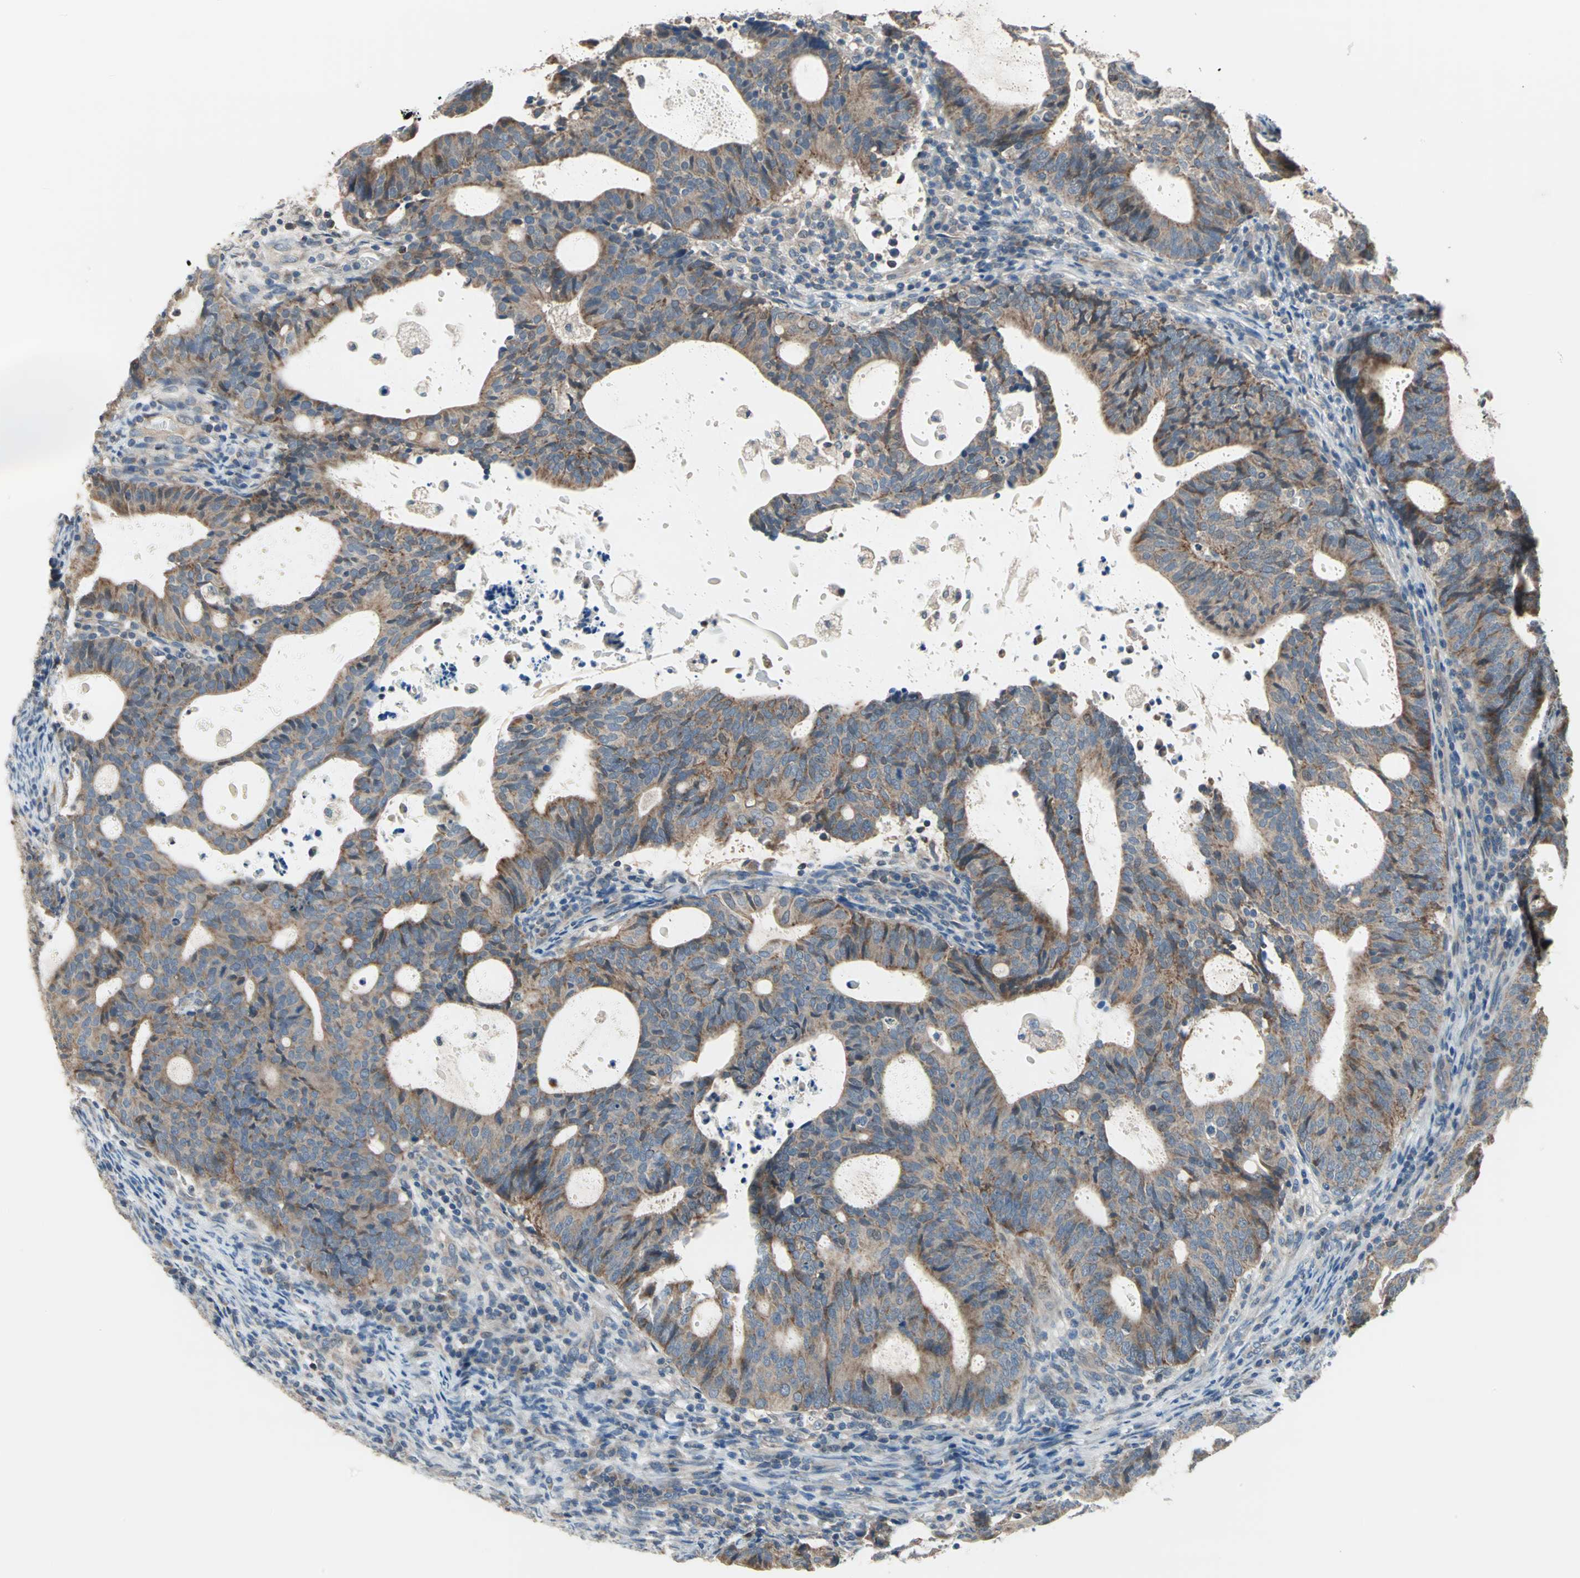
{"staining": {"intensity": "moderate", "quantity": ">75%", "location": "cytoplasmic/membranous"}, "tissue": "endometrial cancer", "cell_type": "Tumor cells", "image_type": "cancer", "snomed": [{"axis": "morphology", "description": "Adenocarcinoma, NOS"}, {"axis": "topography", "description": "Uterus"}], "caption": "DAB (3,3'-diaminobenzidine) immunohistochemical staining of human adenocarcinoma (endometrial) reveals moderate cytoplasmic/membranous protein staining in about >75% of tumor cells.", "gene": "TRAK1", "patient": {"sex": "female", "age": 83}}